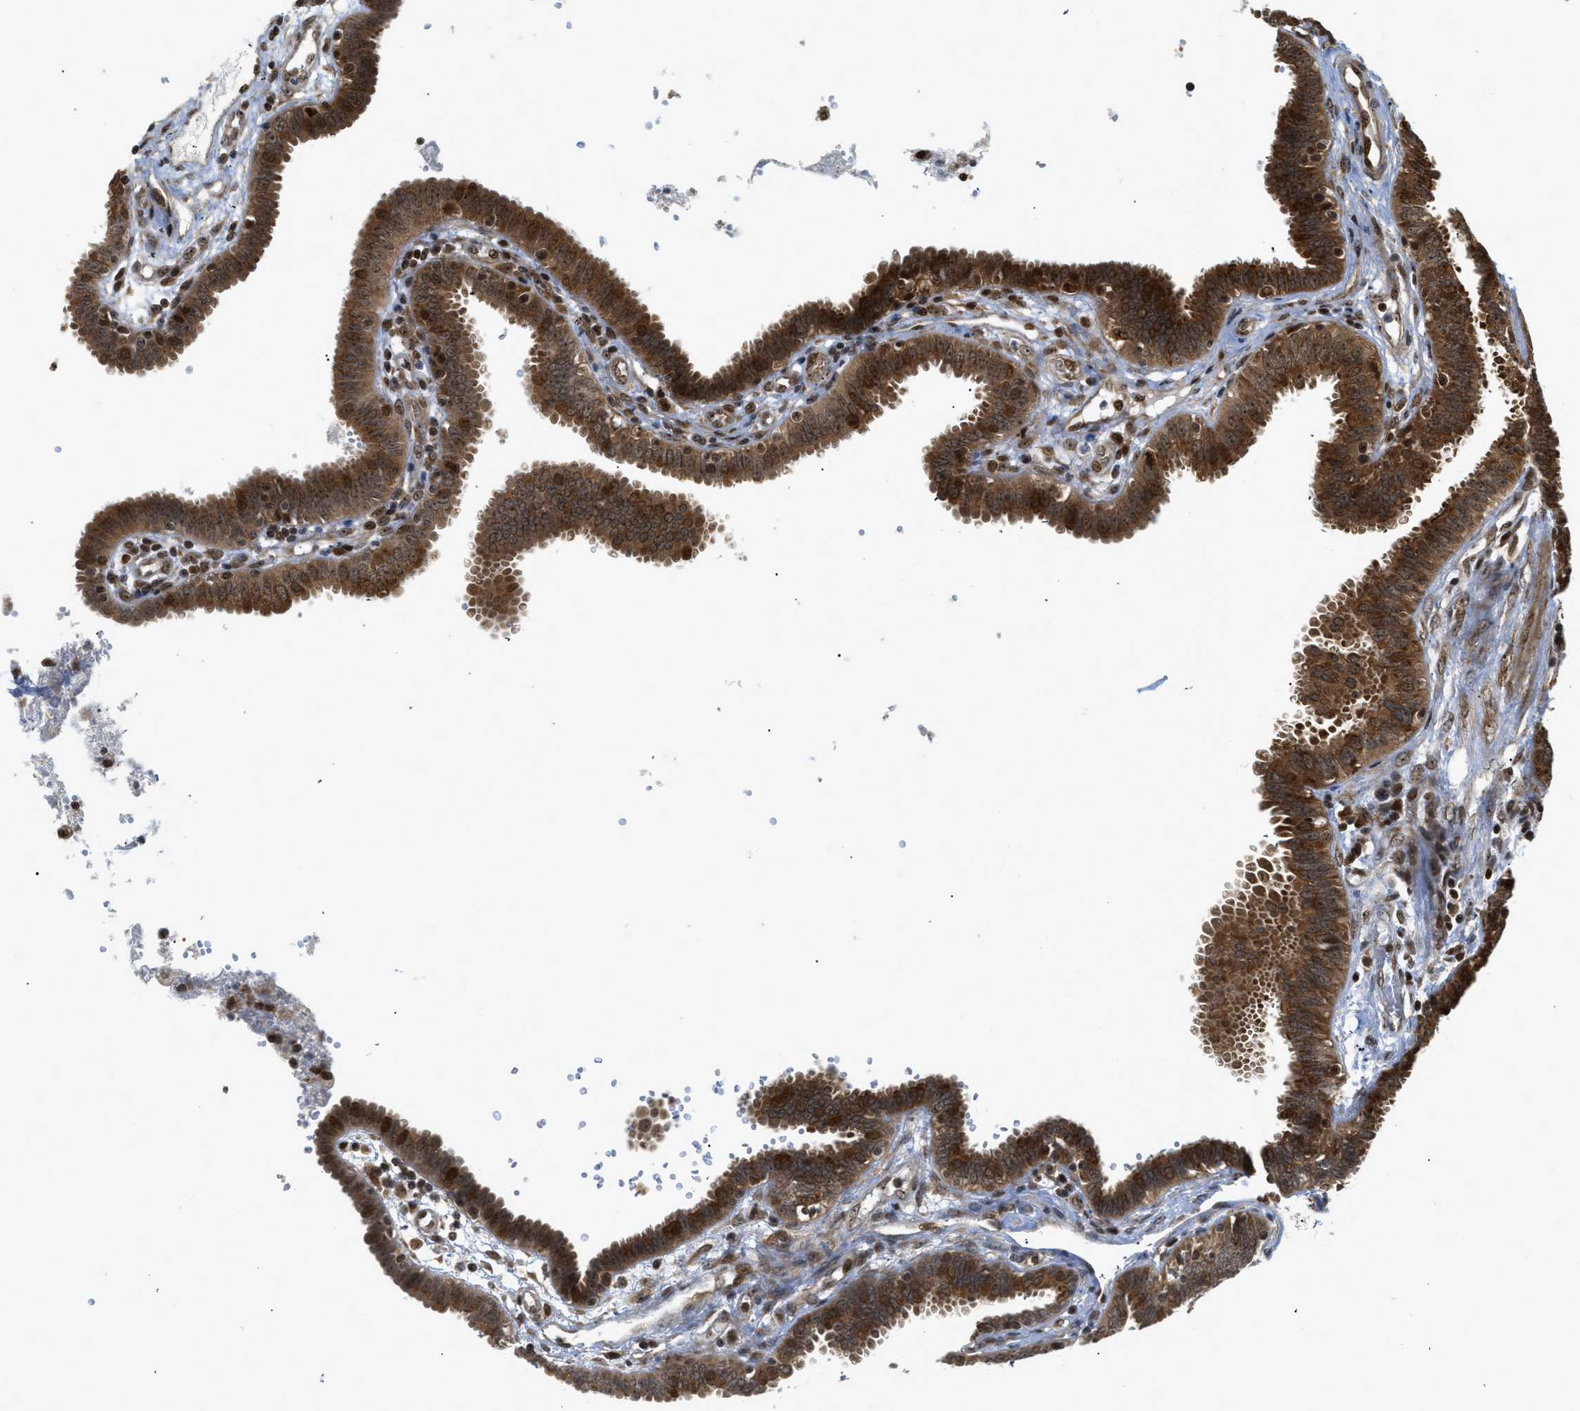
{"staining": {"intensity": "strong", "quantity": ">75%", "location": "cytoplasmic/membranous"}, "tissue": "fallopian tube", "cell_type": "Glandular cells", "image_type": "normal", "snomed": [{"axis": "morphology", "description": "Normal tissue, NOS"}, {"axis": "topography", "description": "Fallopian tube"}], "caption": "Human fallopian tube stained for a protein (brown) demonstrates strong cytoplasmic/membranous positive expression in approximately >75% of glandular cells.", "gene": "TACC1", "patient": {"sex": "female", "age": 32}}